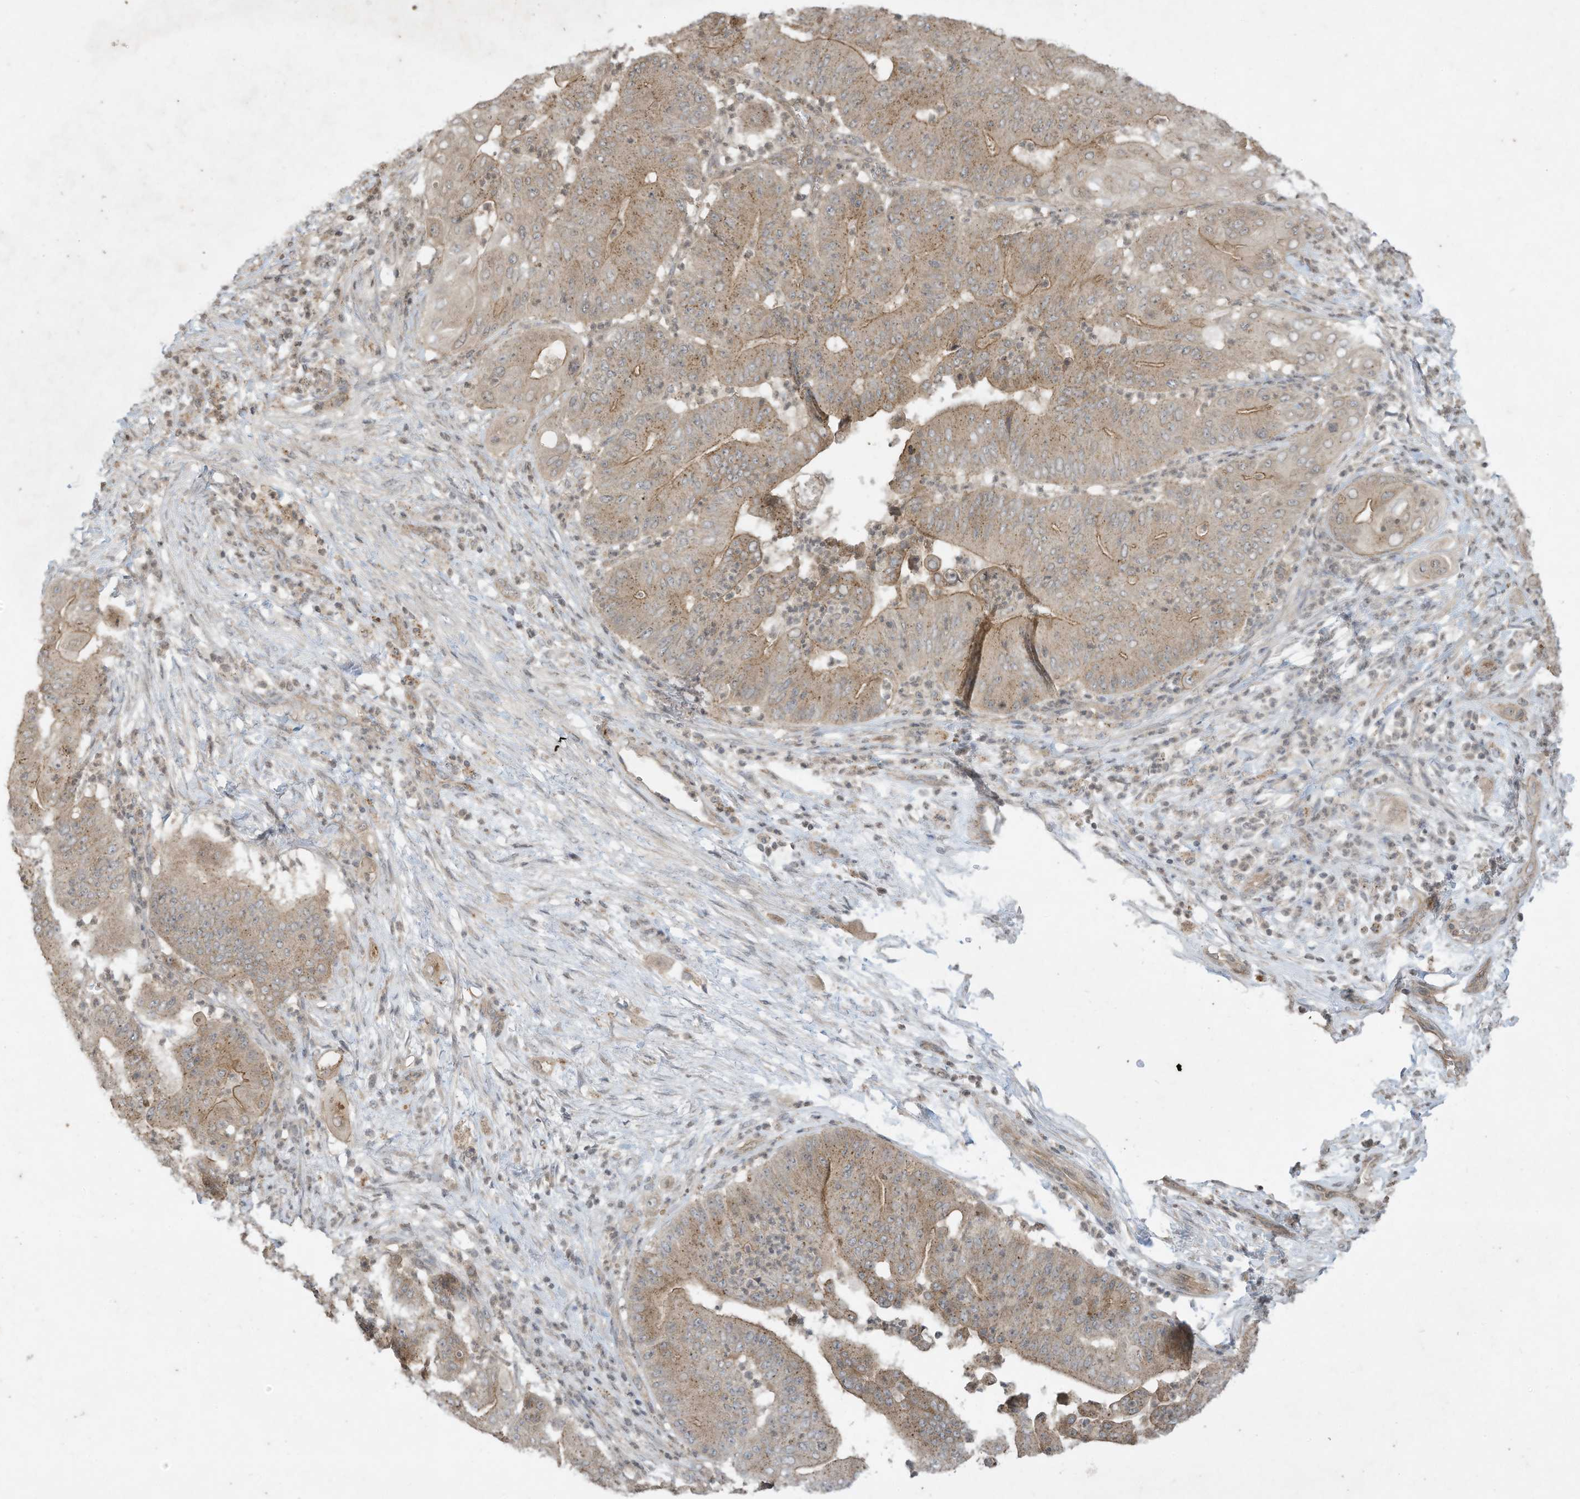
{"staining": {"intensity": "moderate", "quantity": "25%-75%", "location": "cytoplasmic/membranous"}, "tissue": "pancreatic cancer", "cell_type": "Tumor cells", "image_type": "cancer", "snomed": [{"axis": "morphology", "description": "Adenocarcinoma, NOS"}, {"axis": "topography", "description": "Pancreas"}], "caption": "High-magnification brightfield microscopy of pancreatic adenocarcinoma stained with DAB (3,3'-diaminobenzidine) (brown) and counterstained with hematoxylin (blue). tumor cells exhibit moderate cytoplasmic/membranous expression is present in about25%-75% of cells. (DAB (3,3'-diaminobenzidine) IHC, brown staining for protein, blue staining for nuclei).", "gene": "MATN2", "patient": {"sex": "female", "age": 77}}